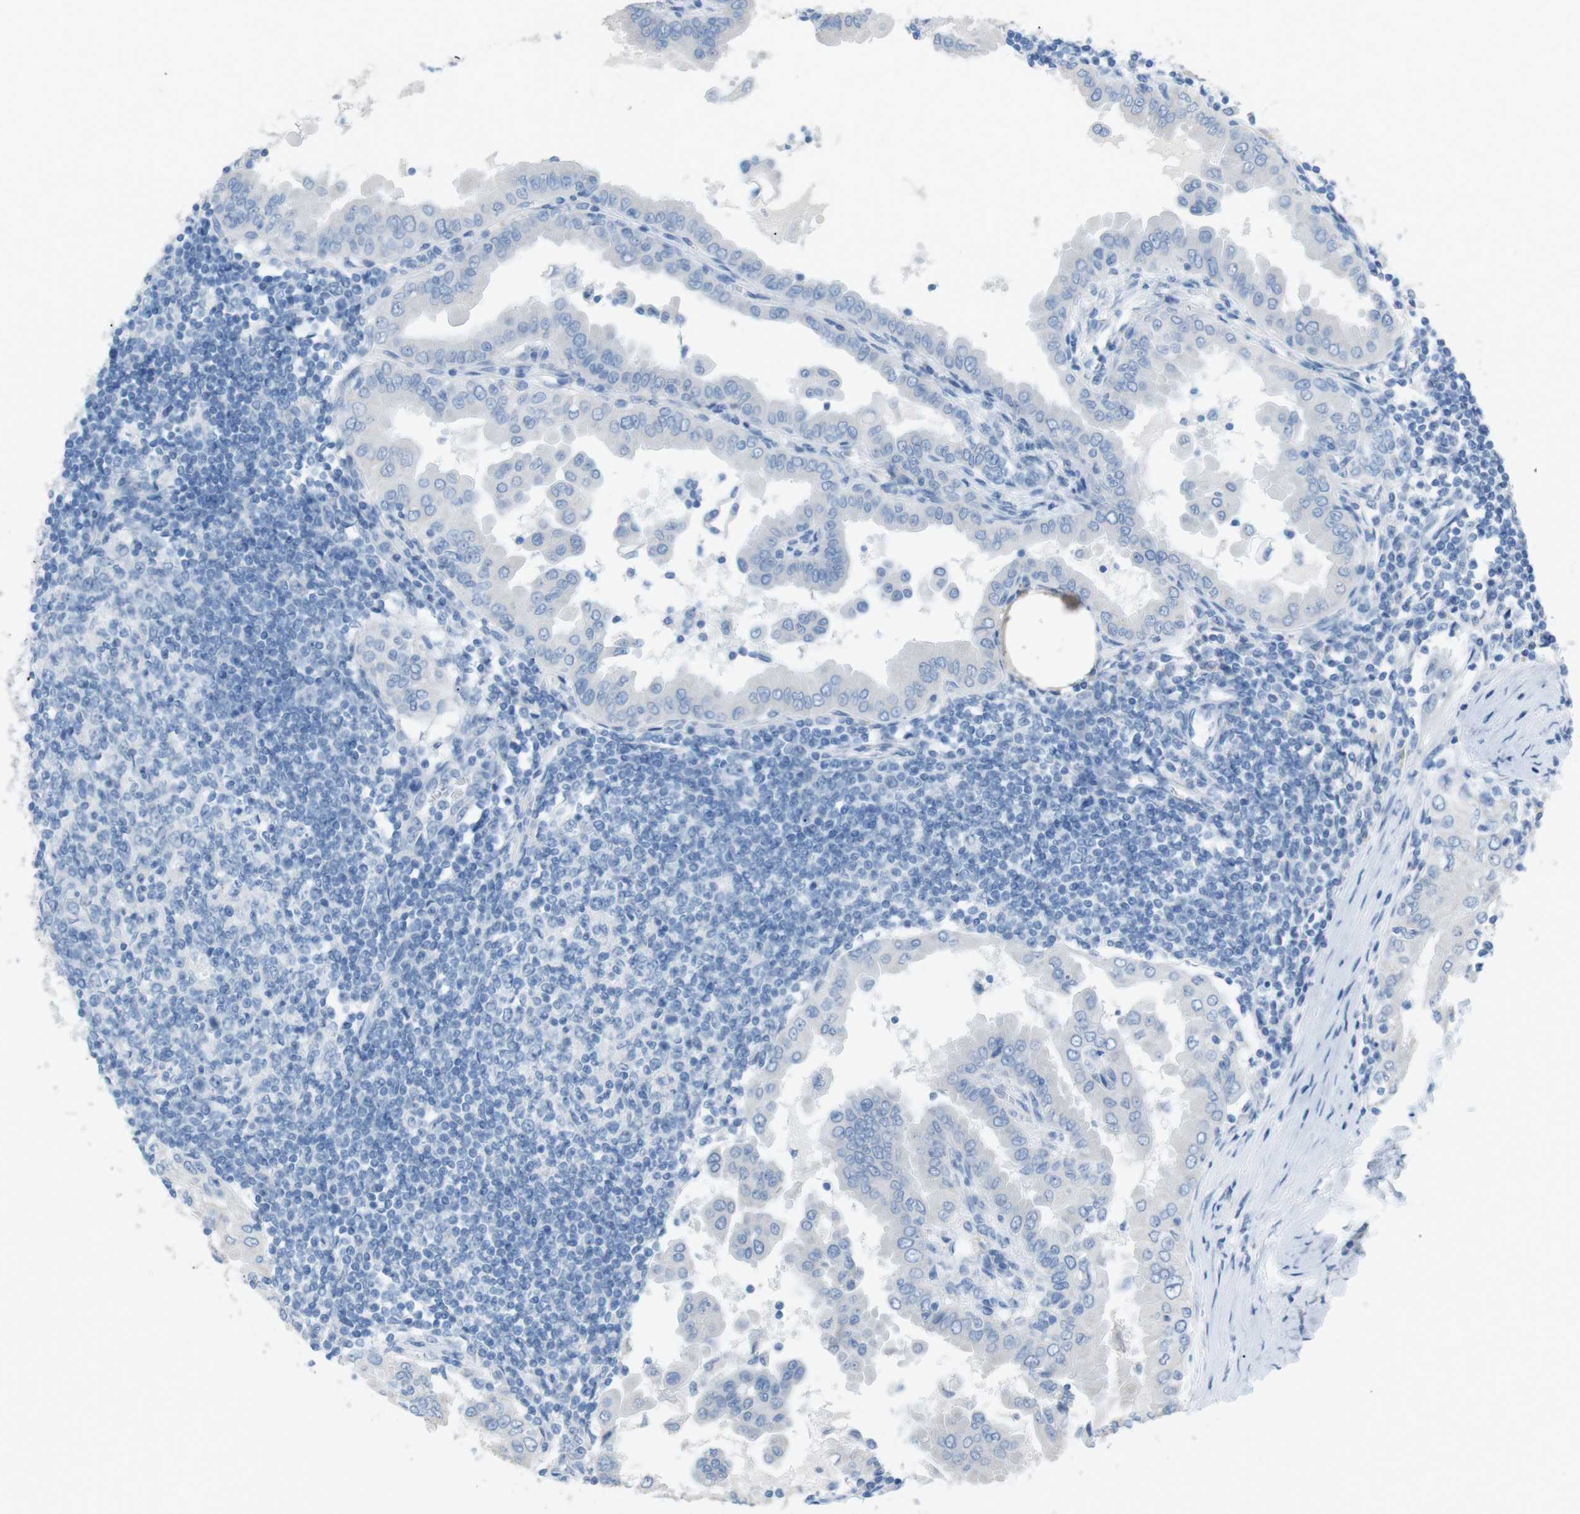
{"staining": {"intensity": "negative", "quantity": "none", "location": "none"}, "tissue": "thyroid cancer", "cell_type": "Tumor cells", "image_type": "cancer", "snomed": [{"axis": "morphology", "description": "Papillary adenocarcinoma, NOS"}, {"axis": "topography", "description": "Thyroid gland"}], "caption": "IHC of human papillary adenocarcinoma (thyroid) shows no expression in tumor cells.", "gene": "SALL4", "patient": {"sex": "male", "age": 33}}